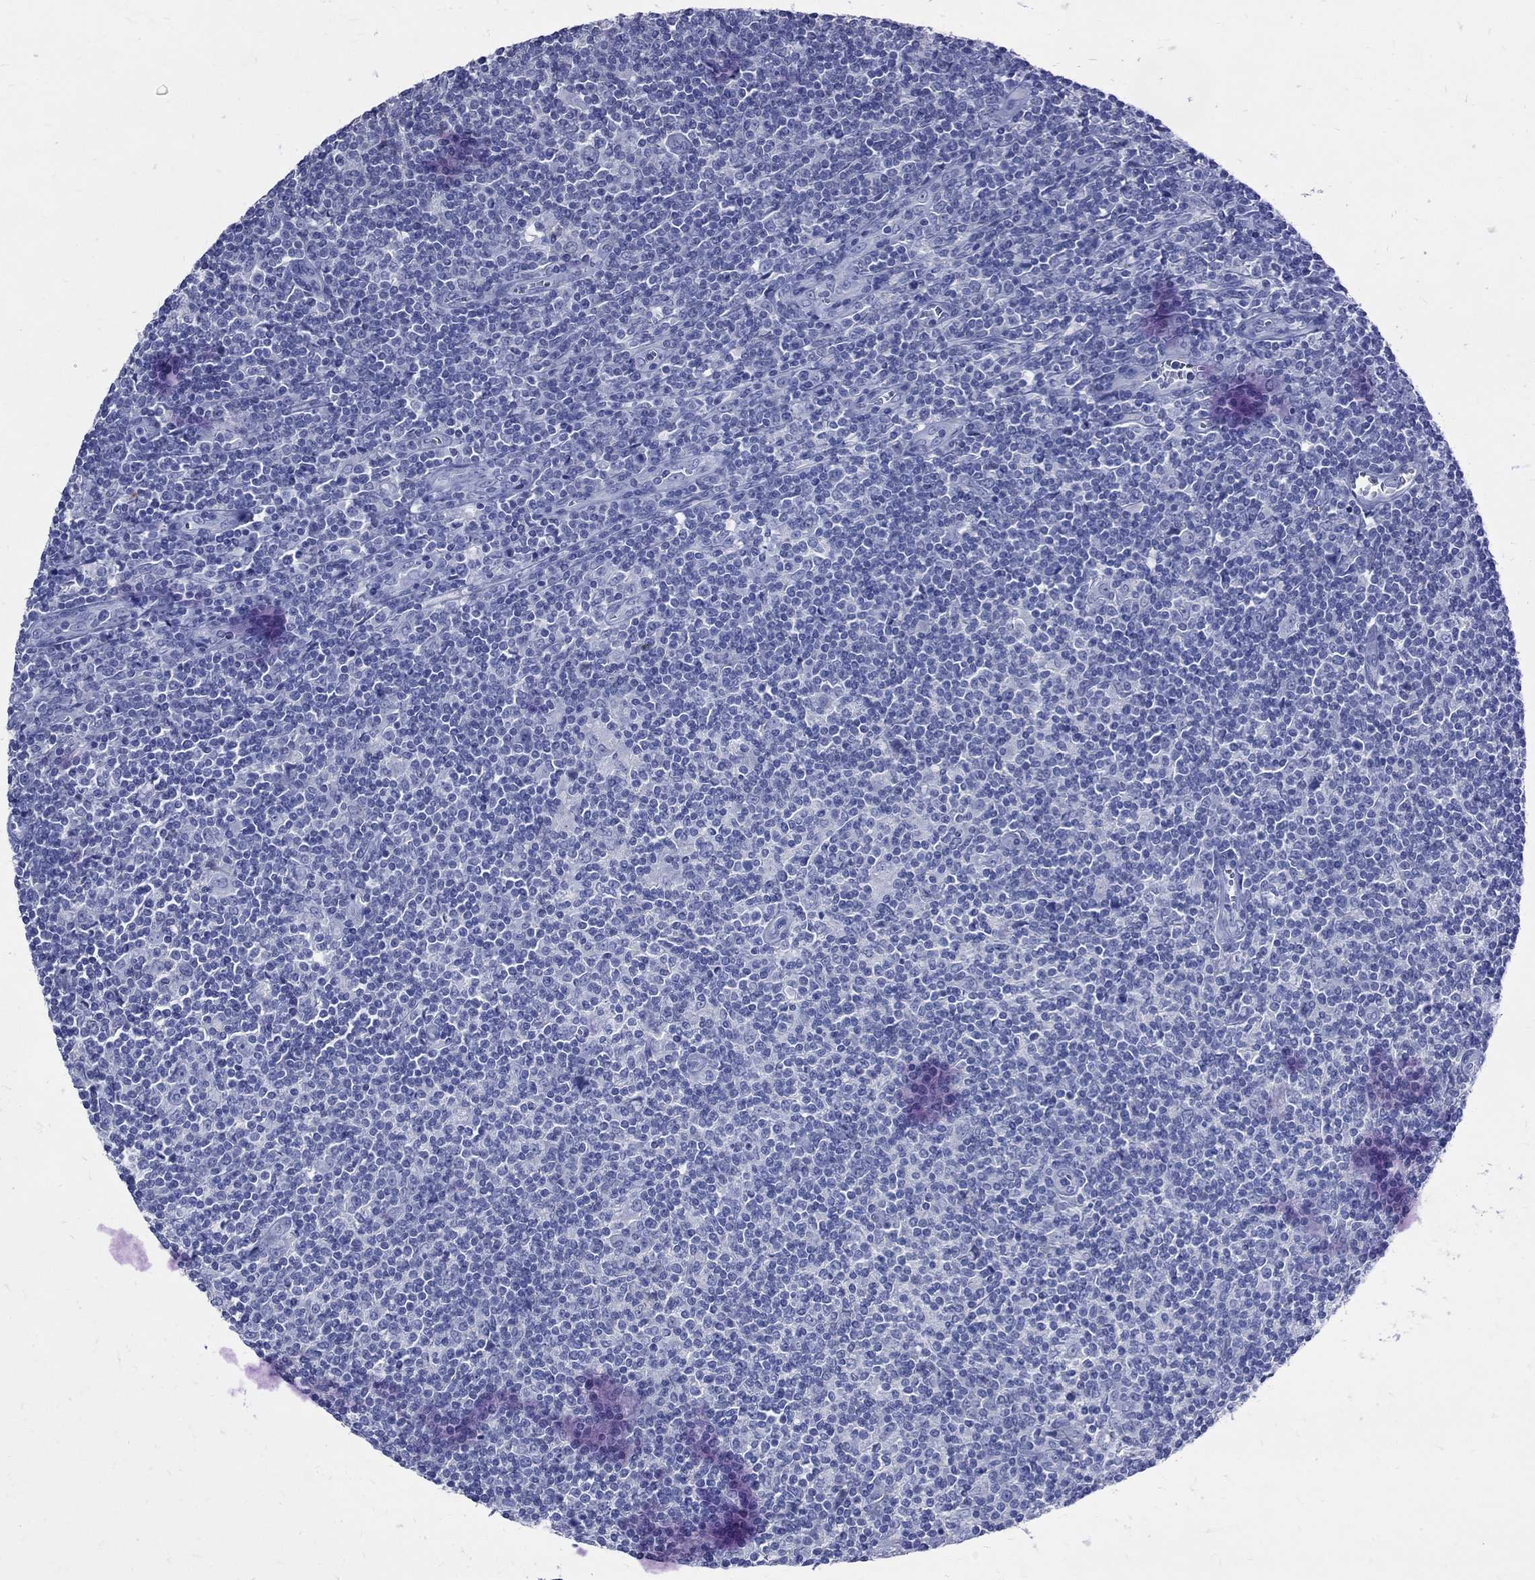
{"staining": {"intensity": "negative", "quantity": "none", "location": "none"}, "tissue": "lymphoma", "cell_type": "Tumor cells", "image_type": "cancer", "snomed": [{"axis": "morphology", "description": "Hodgkin's disease, NOS"}, {"axis": "topography", "description": "Lymph node"}], "caption": "Tumor cells show no significant protein positivity in Hodgkin's disease.", "gene": "MAGEB6", "patient": {"sex": "male", "age": 40}}